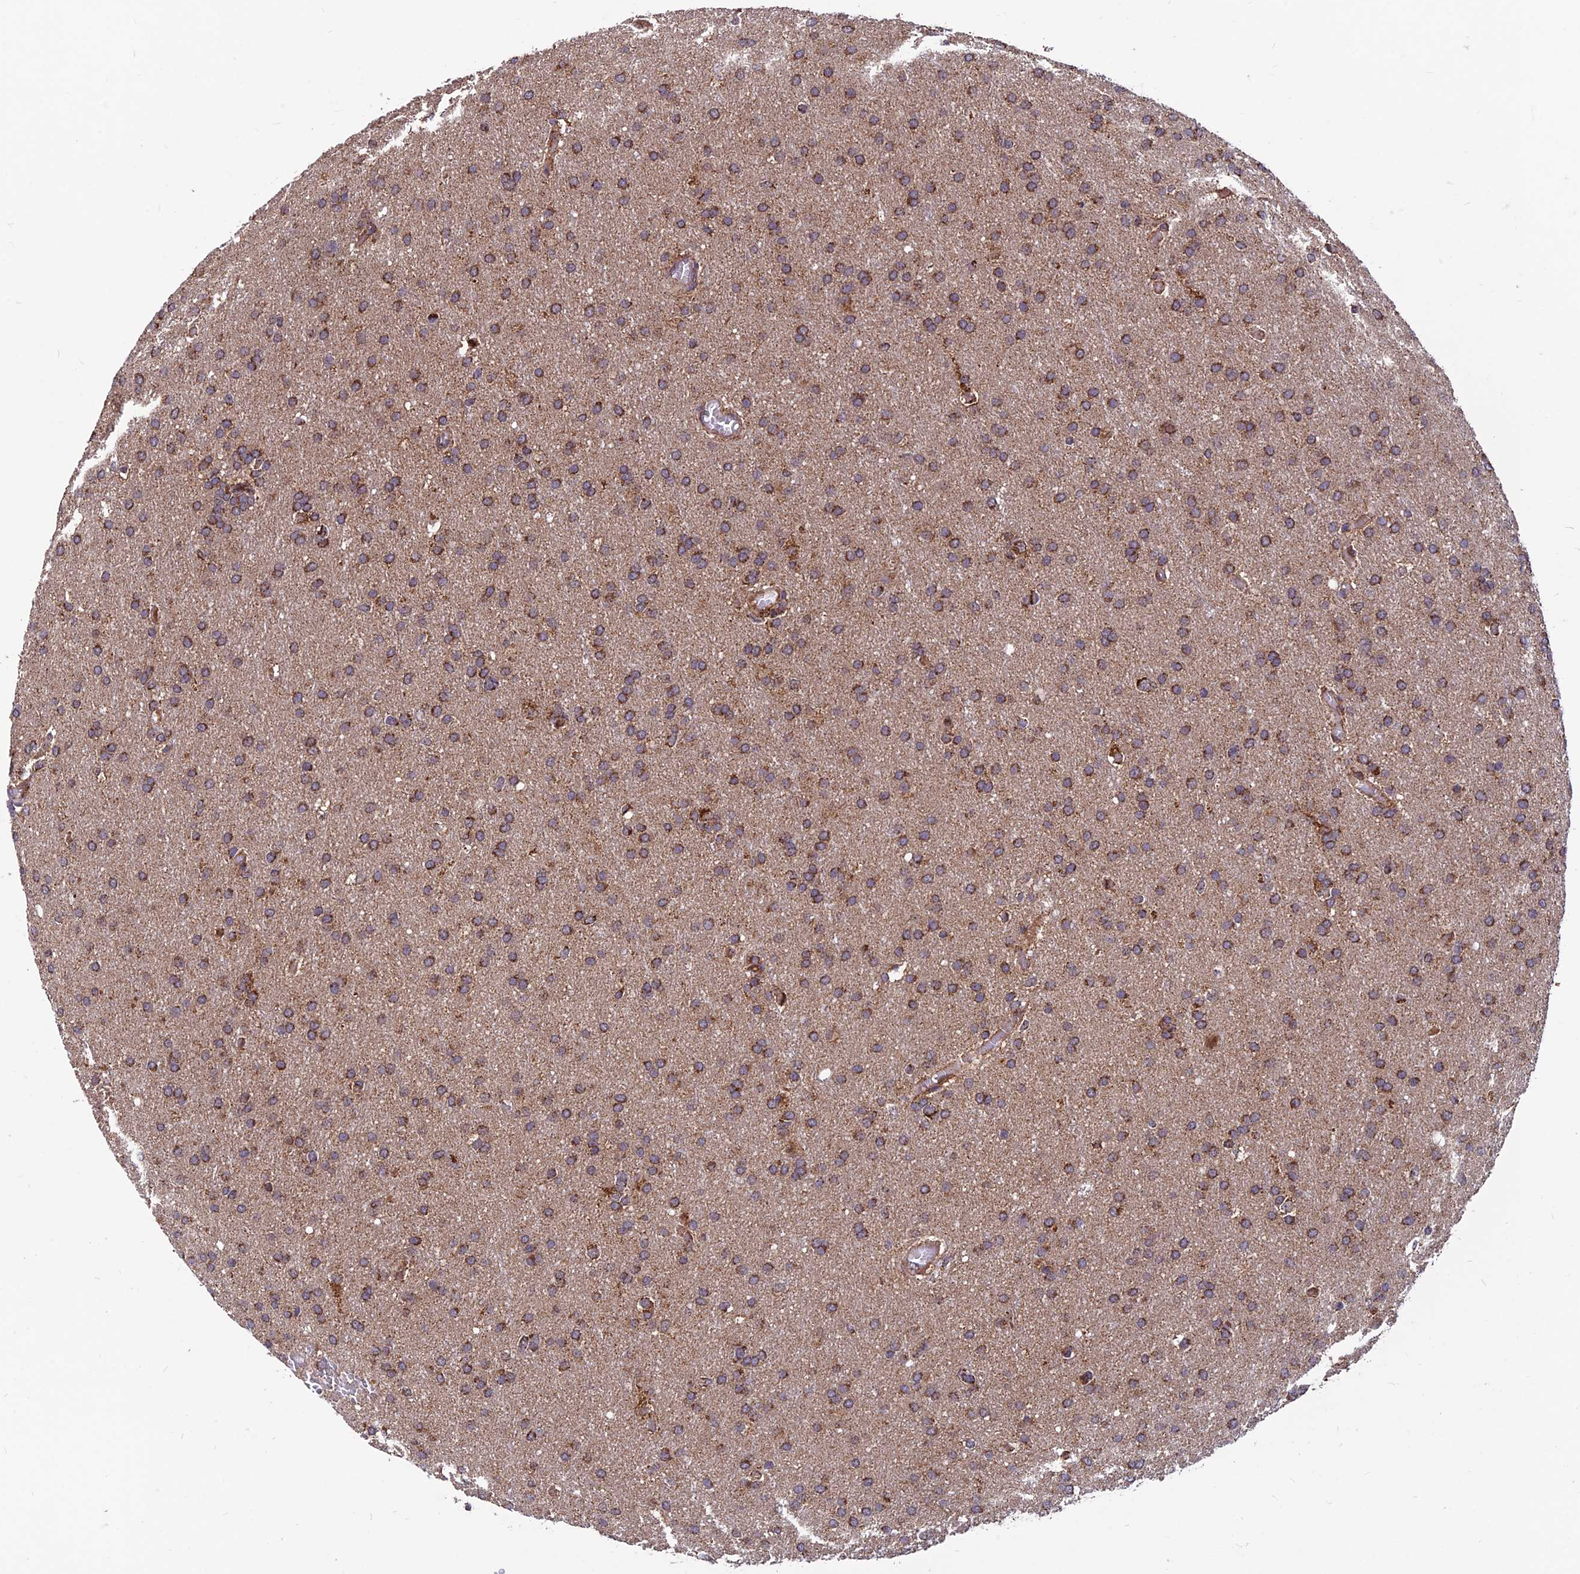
{"staining": {"intensity": "moderate", "quantity": ">75%", "location": "cytoplasmic/membranous"}, "tissue": "glioma", "cell_type": "Tumor cells", "image_type": "cancer", "snomed": [{"axis": "morphology", "description": "Glioma, malignant, High grade"}, {"axis": "topography", "description": "Cerebral cortex"}], "caption": "This is a micrograph of immunohistochemistry (IHC) staining of glioma, which shows moderate expression in the cytoplasmic/membranous of tumor cells.", "gene": "CCDC15", "patient": {"sex": "female", "age": 36}}